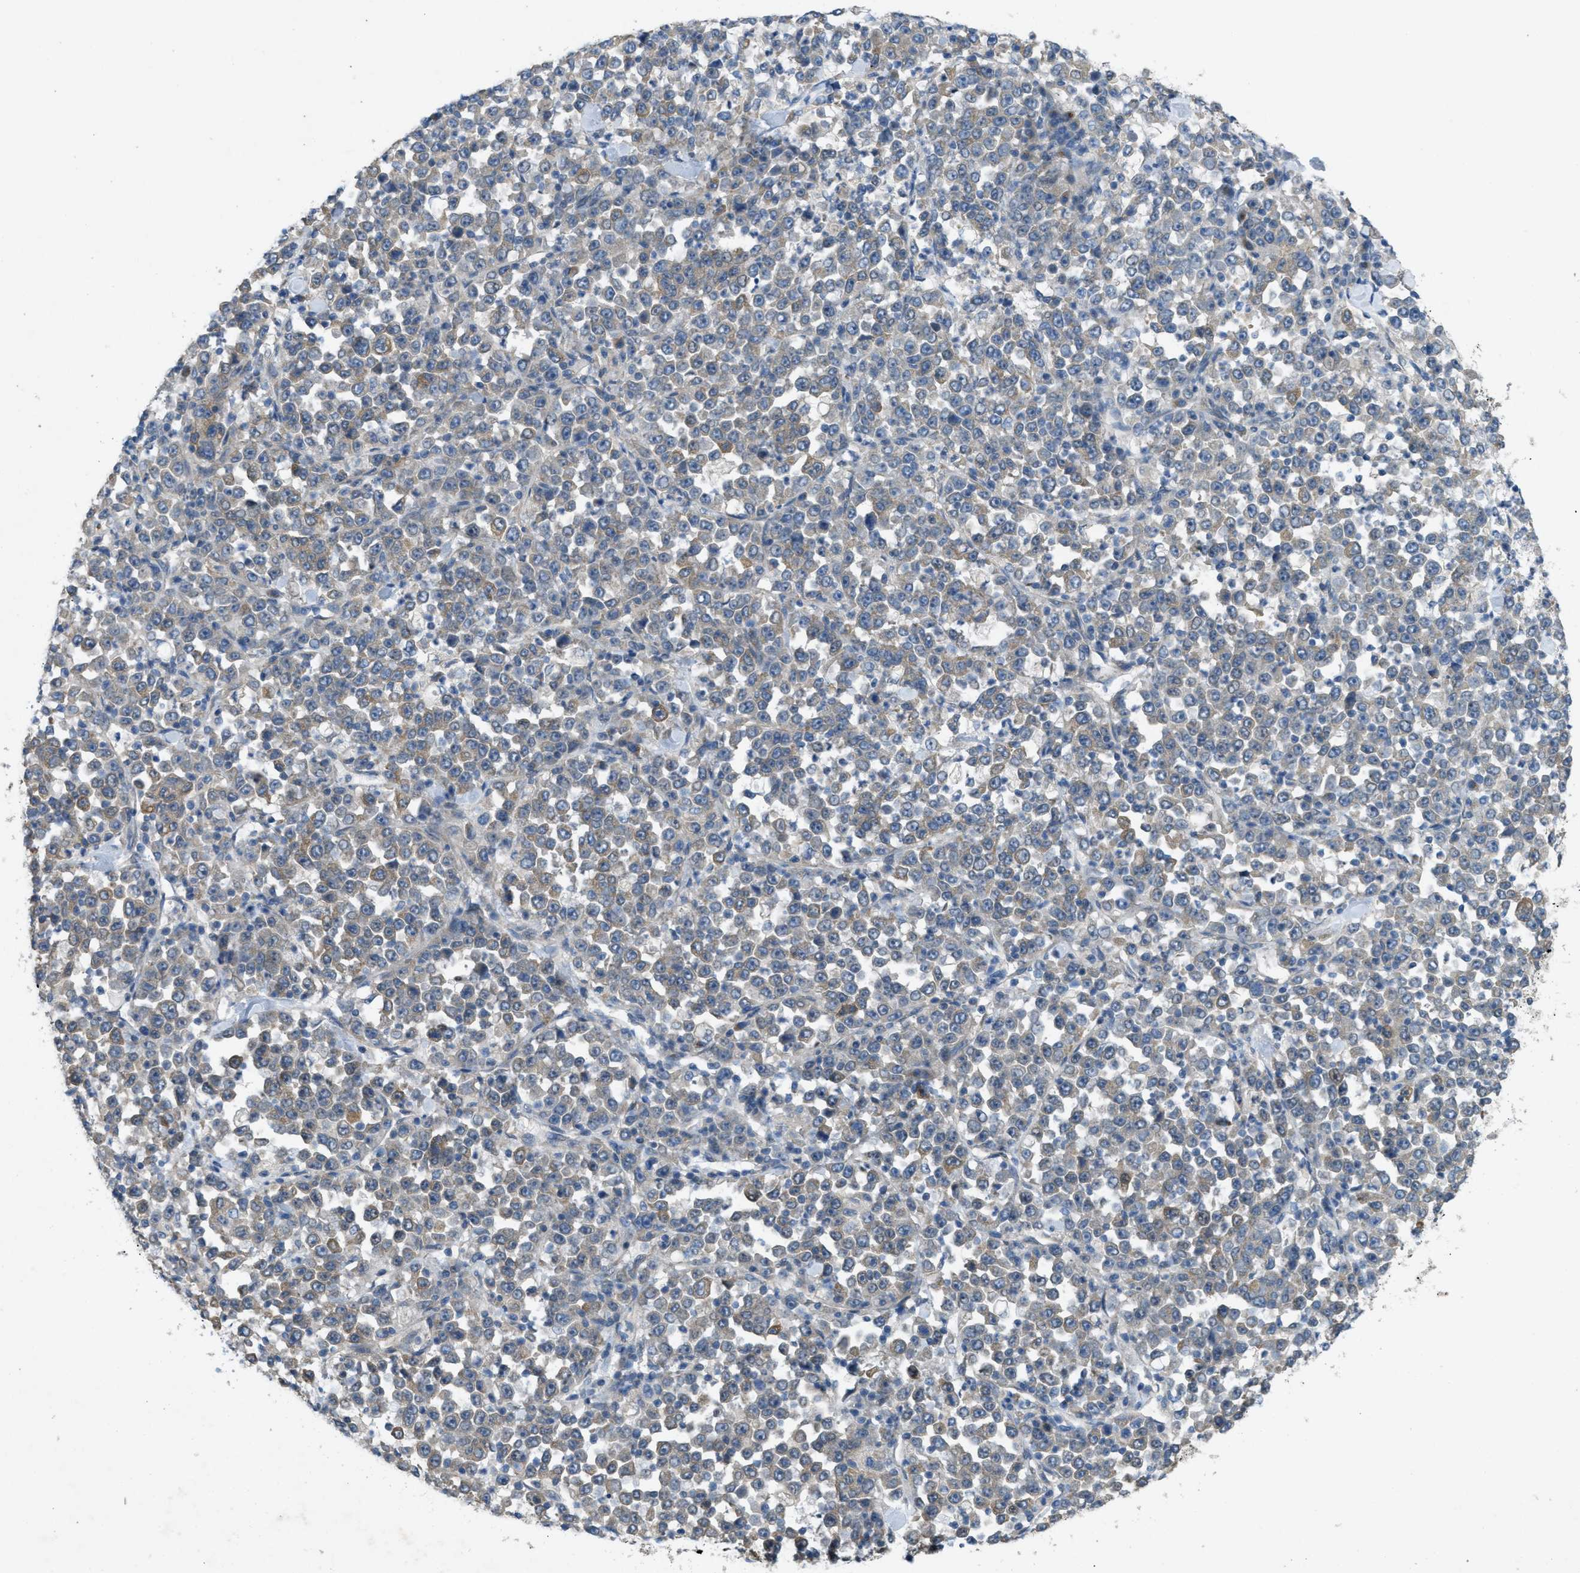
{"staining": {"intensity": "negative", "quantity": "none", "location": "none"}, "tissue": "stomach cancer", "cell_type": "Tumor cells", "image_type": "cancer", "snomed": [{"axis": "morphology", "description": "Normal tissue, NOS"}, {"axis": "morphology", "description": "Adenocarcinoma, NOS"}, {"axis": "topography", "description": "Stomach, upper"}, {"axis": "topography", "description": "Stomach"}], "caption": "High power microscopy histopathology image of an IHC photomicrograph of stomach adenocarcinoma, revealing no significant expression in tumor cells.", "gene": "IFNLR1", "patient": {"sex": "male", "age": 59}}